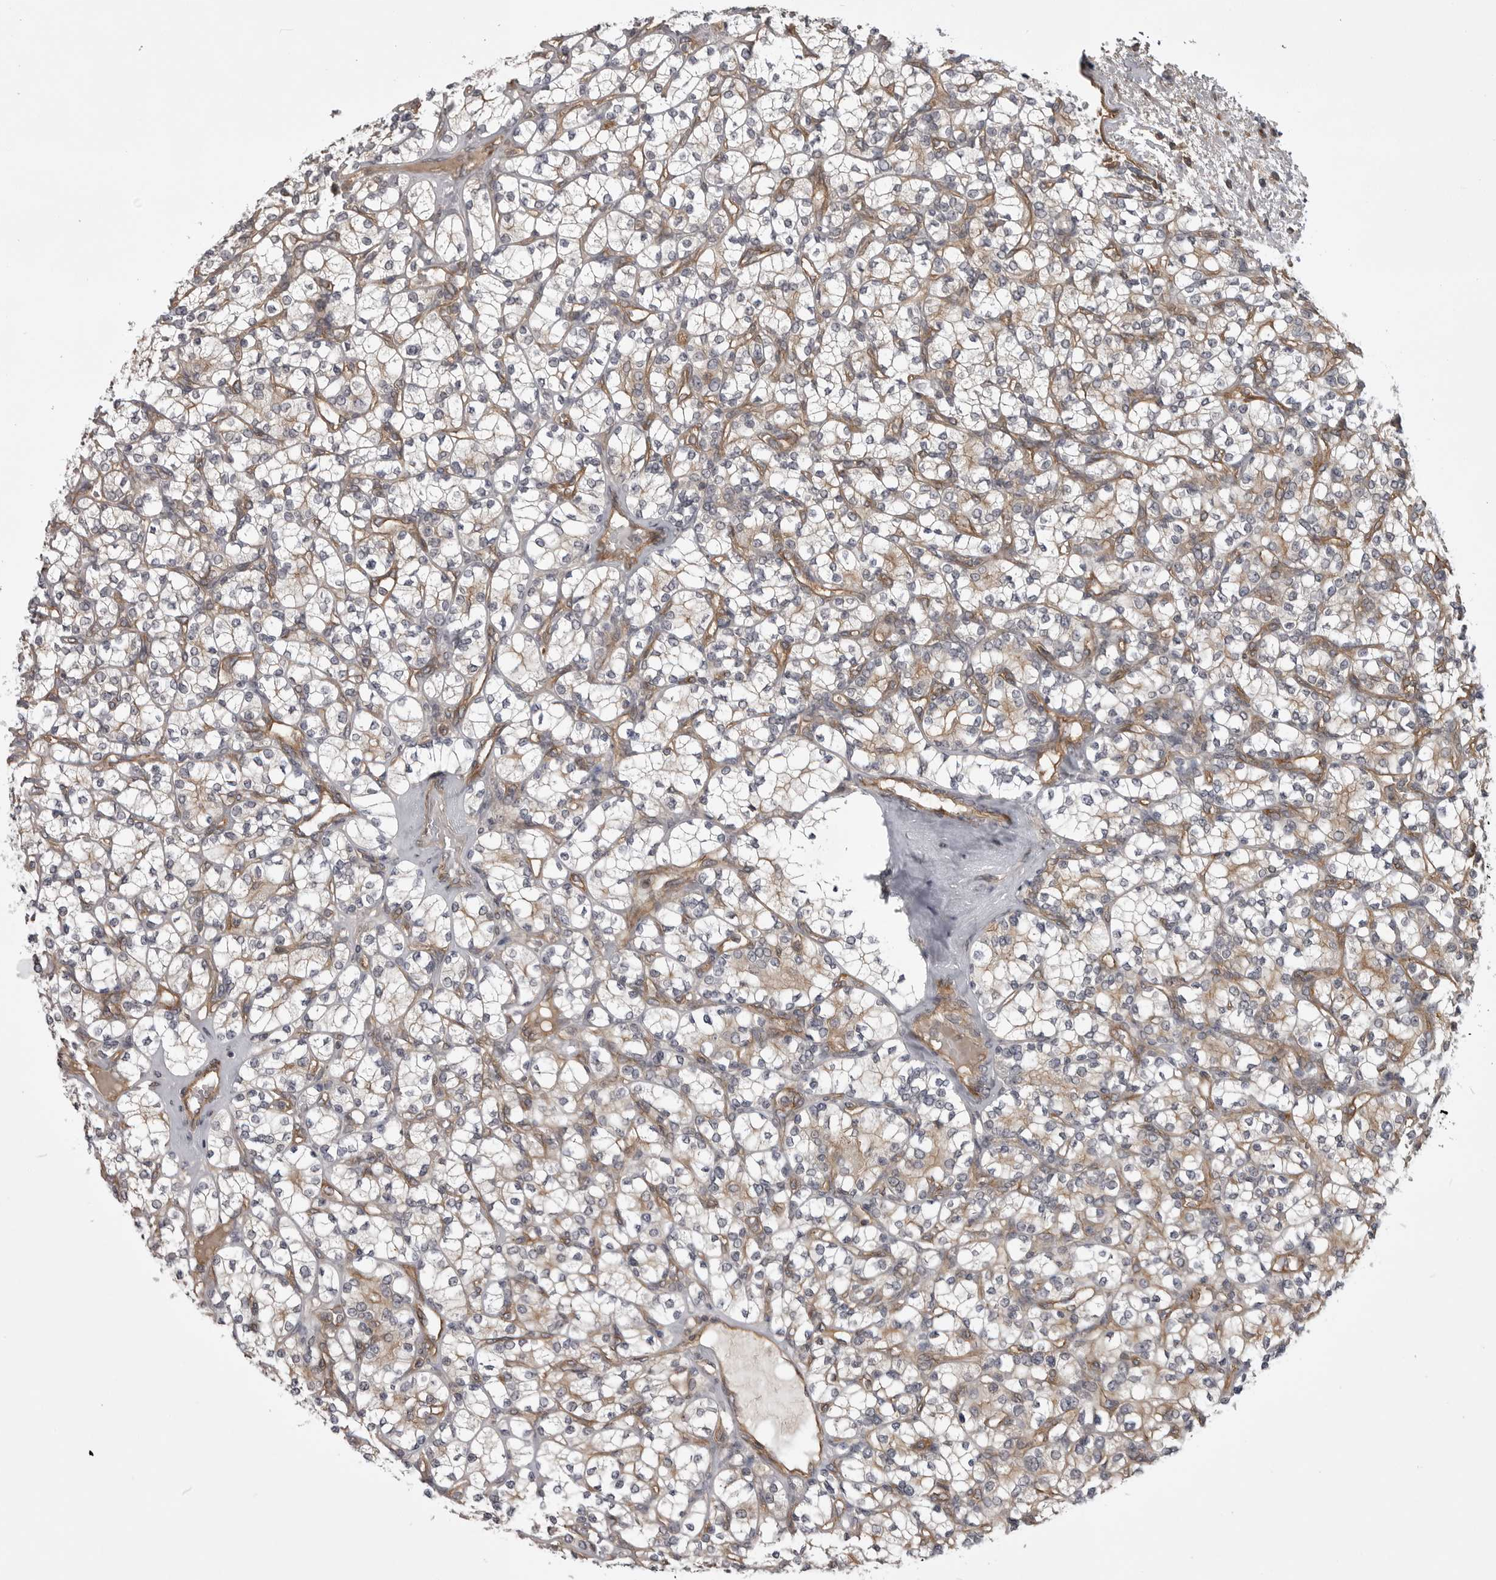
{"staining": {"intensity": "weak", "quantity": "25%-75%", "location": "cytoplasmic/membranous"}, "tissue": "renal cancer", "cell_type": "Tumor cells", "image_type": "cancer", "snomed": [{"axis": "morphology", "description": "Adenocarcinoma, NOS"}, {"axis": "topography", "description": "Kidney"}], "caption": "This image demonstrates renal cancer (adenocarcinoma) stained with immunohistochemistry to label a protein in brown. The cytoplasmic/membranous of tumor cells show weak positivity for the protein. Nuclei are counter-stained blue.", "gene": "LRRC45", "patient": {"sex": "male", "age": 77}}